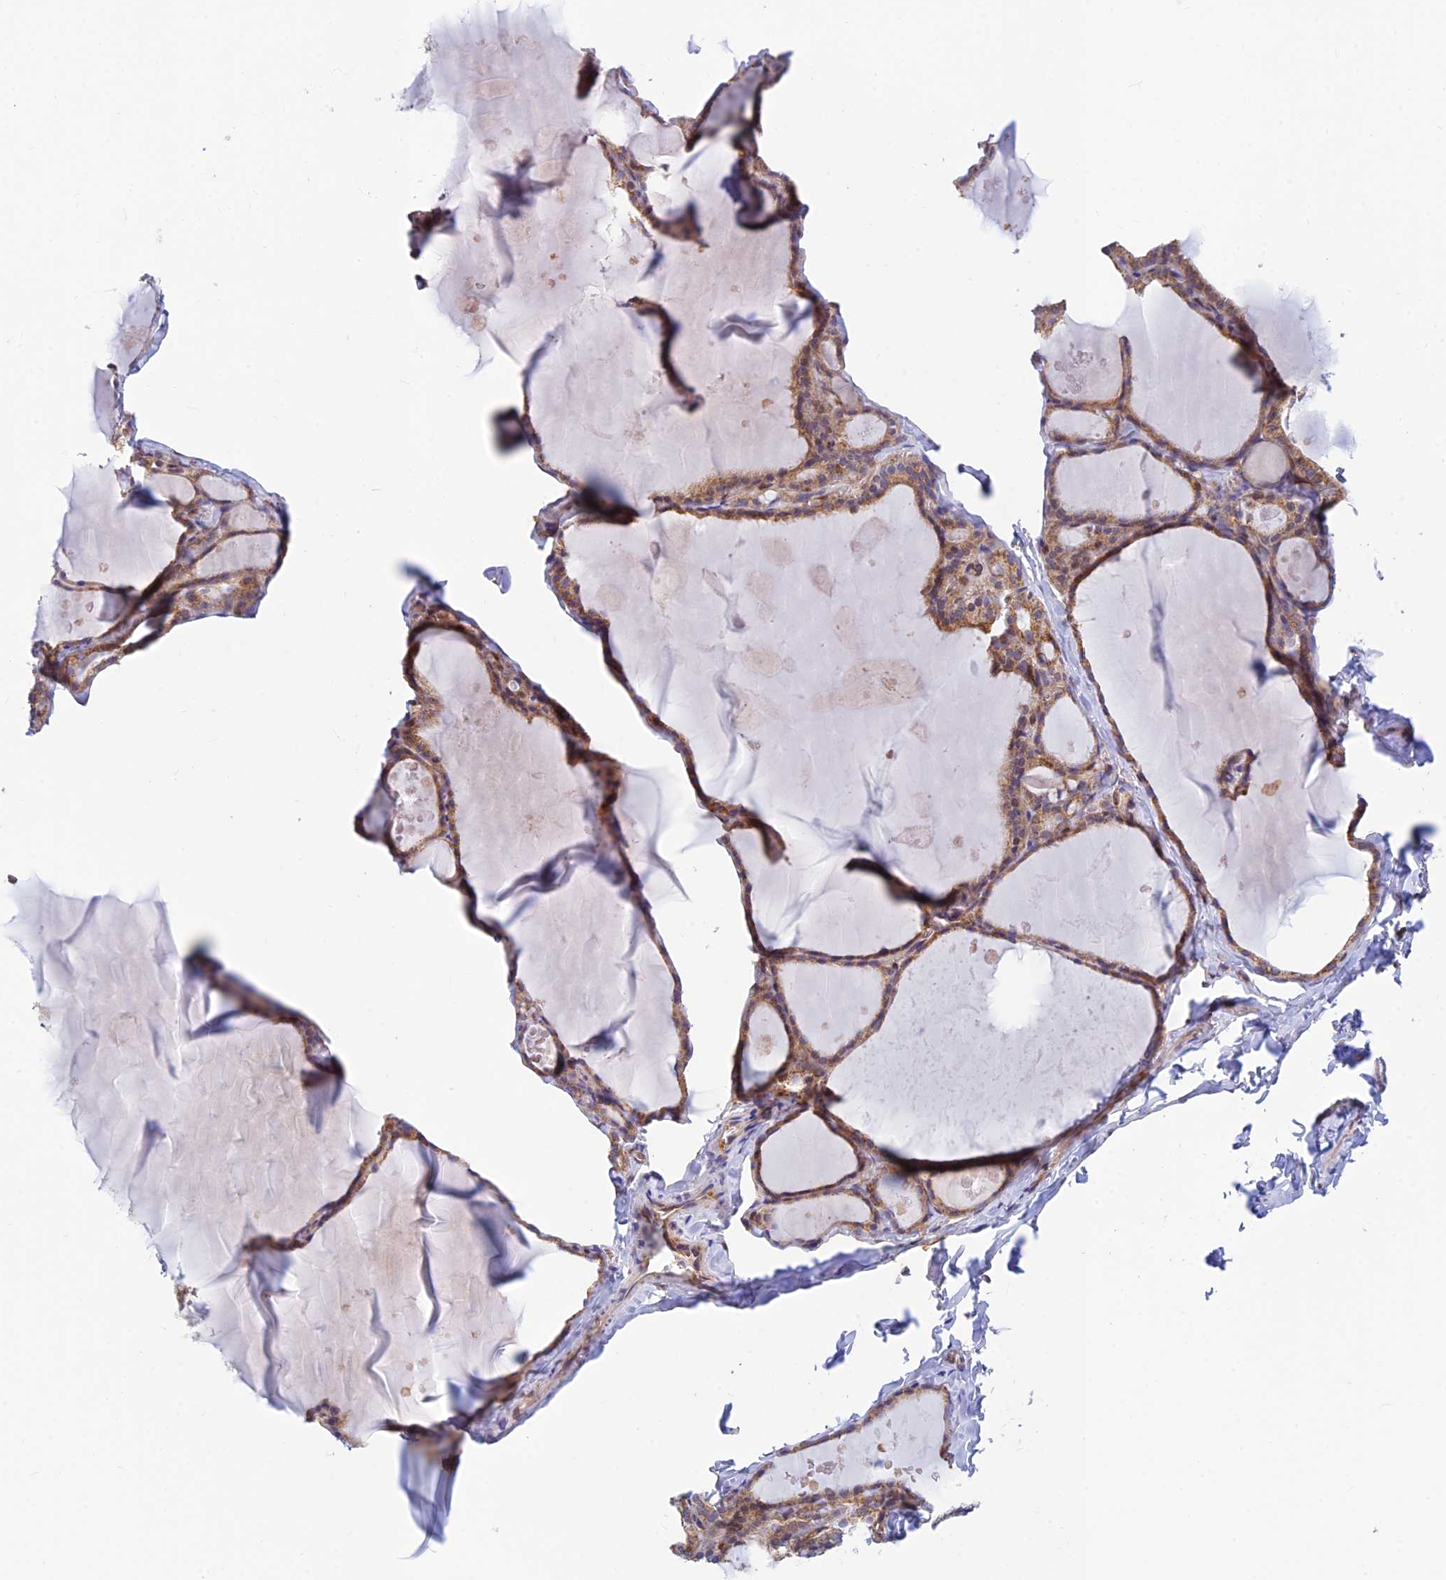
{"staining": {"intensity": "moderate", "quantity": ">75%", "location": "cytoplasmic/membranous"}, "tissue": "thyroid gland", "cell_type": "Glandular cells", "image_type": "normal", "snomed": [{"axis": "morphology", "description": "Normal tissue, NOS"}, {"axis": "topography", "description": "Thyroid gland"}], "caption": "IHC (DAB) staining of unremarkable thyroid gland displays moderate cytoplasmic/membranous protein staining in about >75% of glandular cells.", "gene": "LYSMD2", "patient": {"sex": "male", "age": 56}}